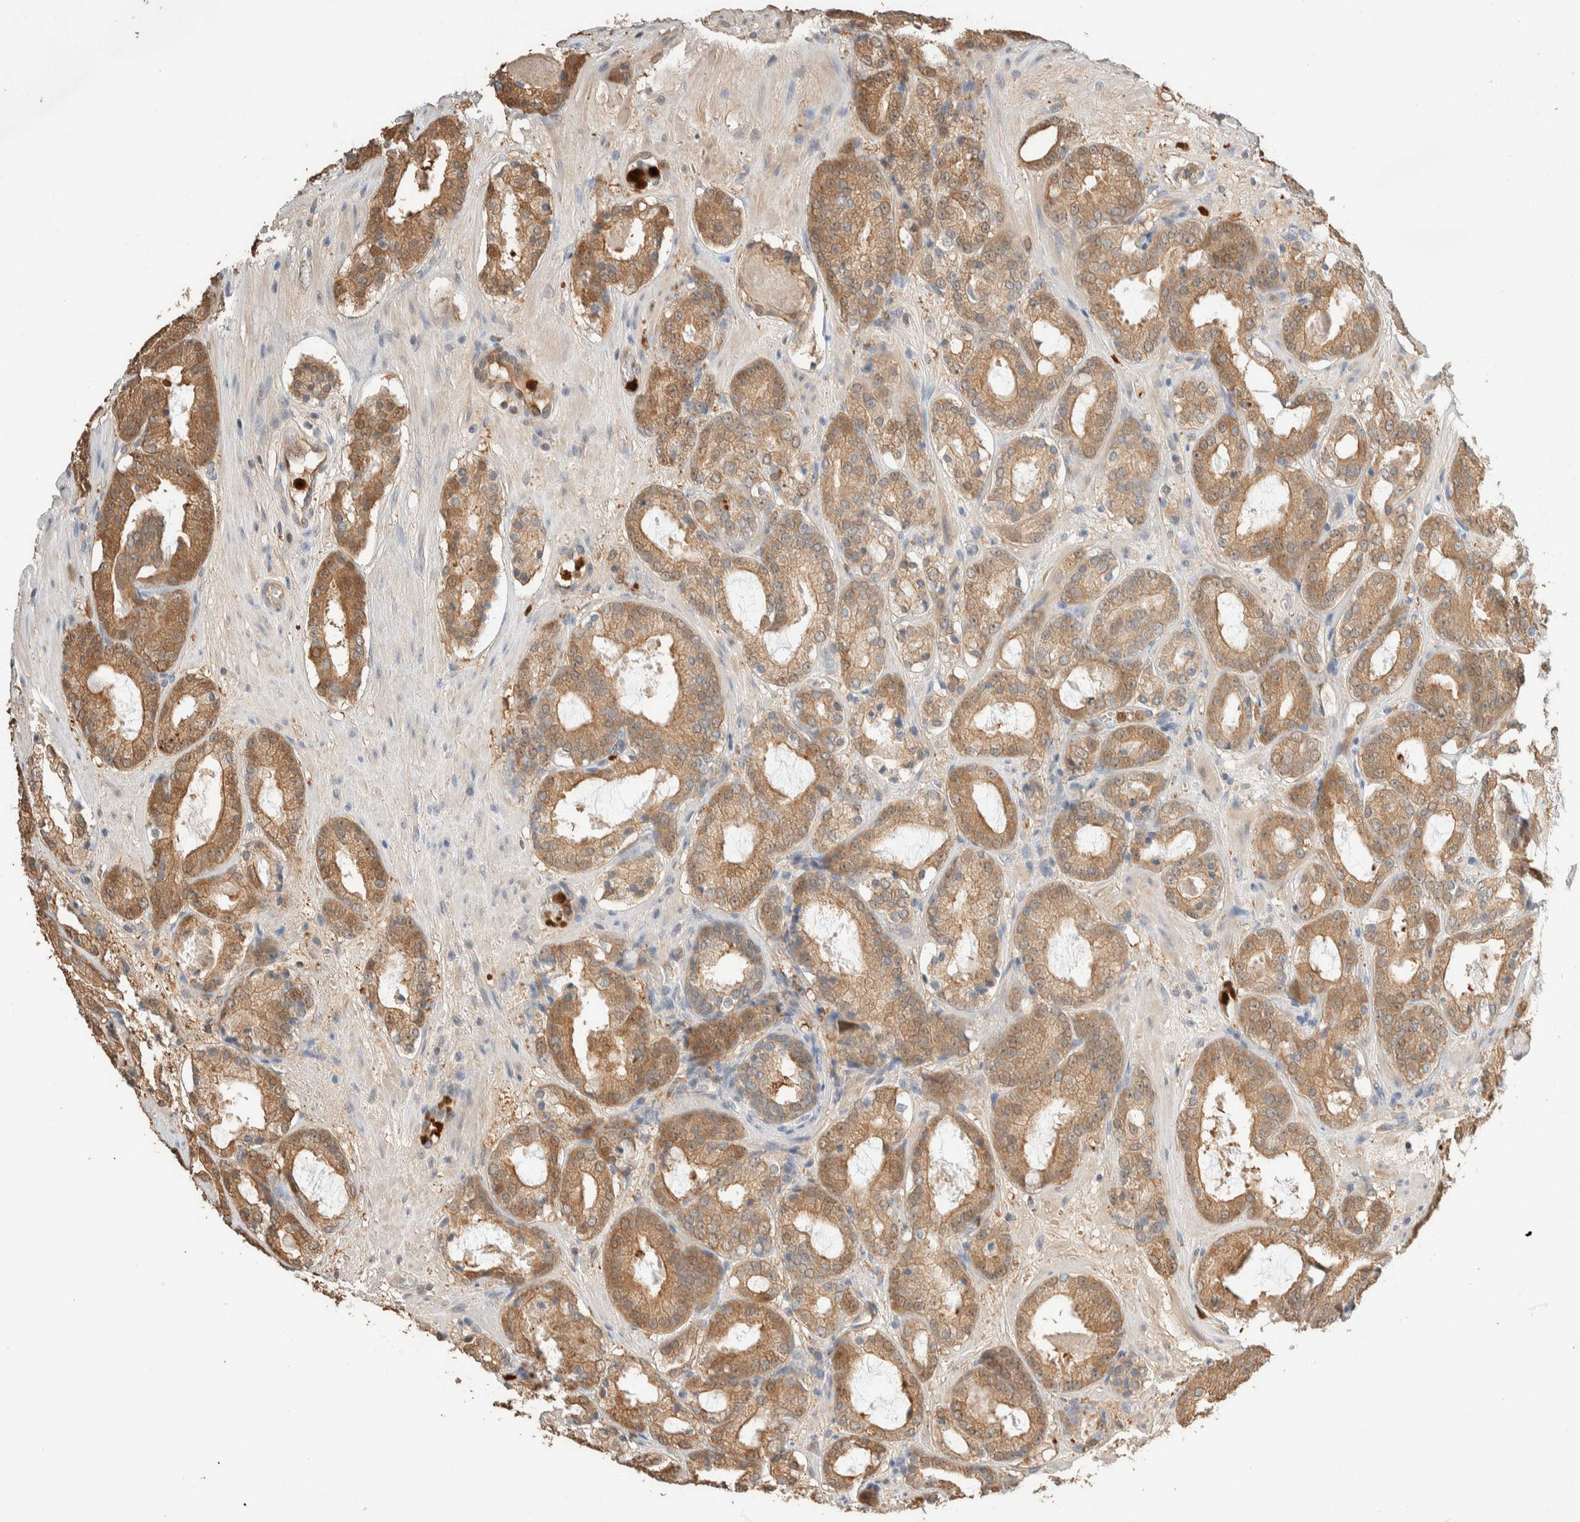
{"staining": {"intensity": "moderate", "quantity": ">75%", "location": "cytoplasmic/membranous"}, "tissue": "prostate cancer", "cell_type": "Tumor cells", "image_type": "cancer", "snomed": [{"axis": "morphology", "description": "Adenocarcinoma, Low grade"}, {"axis": "topography", "description": "Prostate"}], "caption": "Prostate cancer stained with a brown dye demonstrates moderate cytoplasmic/membranous positive staining in about >75% of tumor cells.", "gene": "SETD4", "patient": {"sex": "male", "age": 69}}